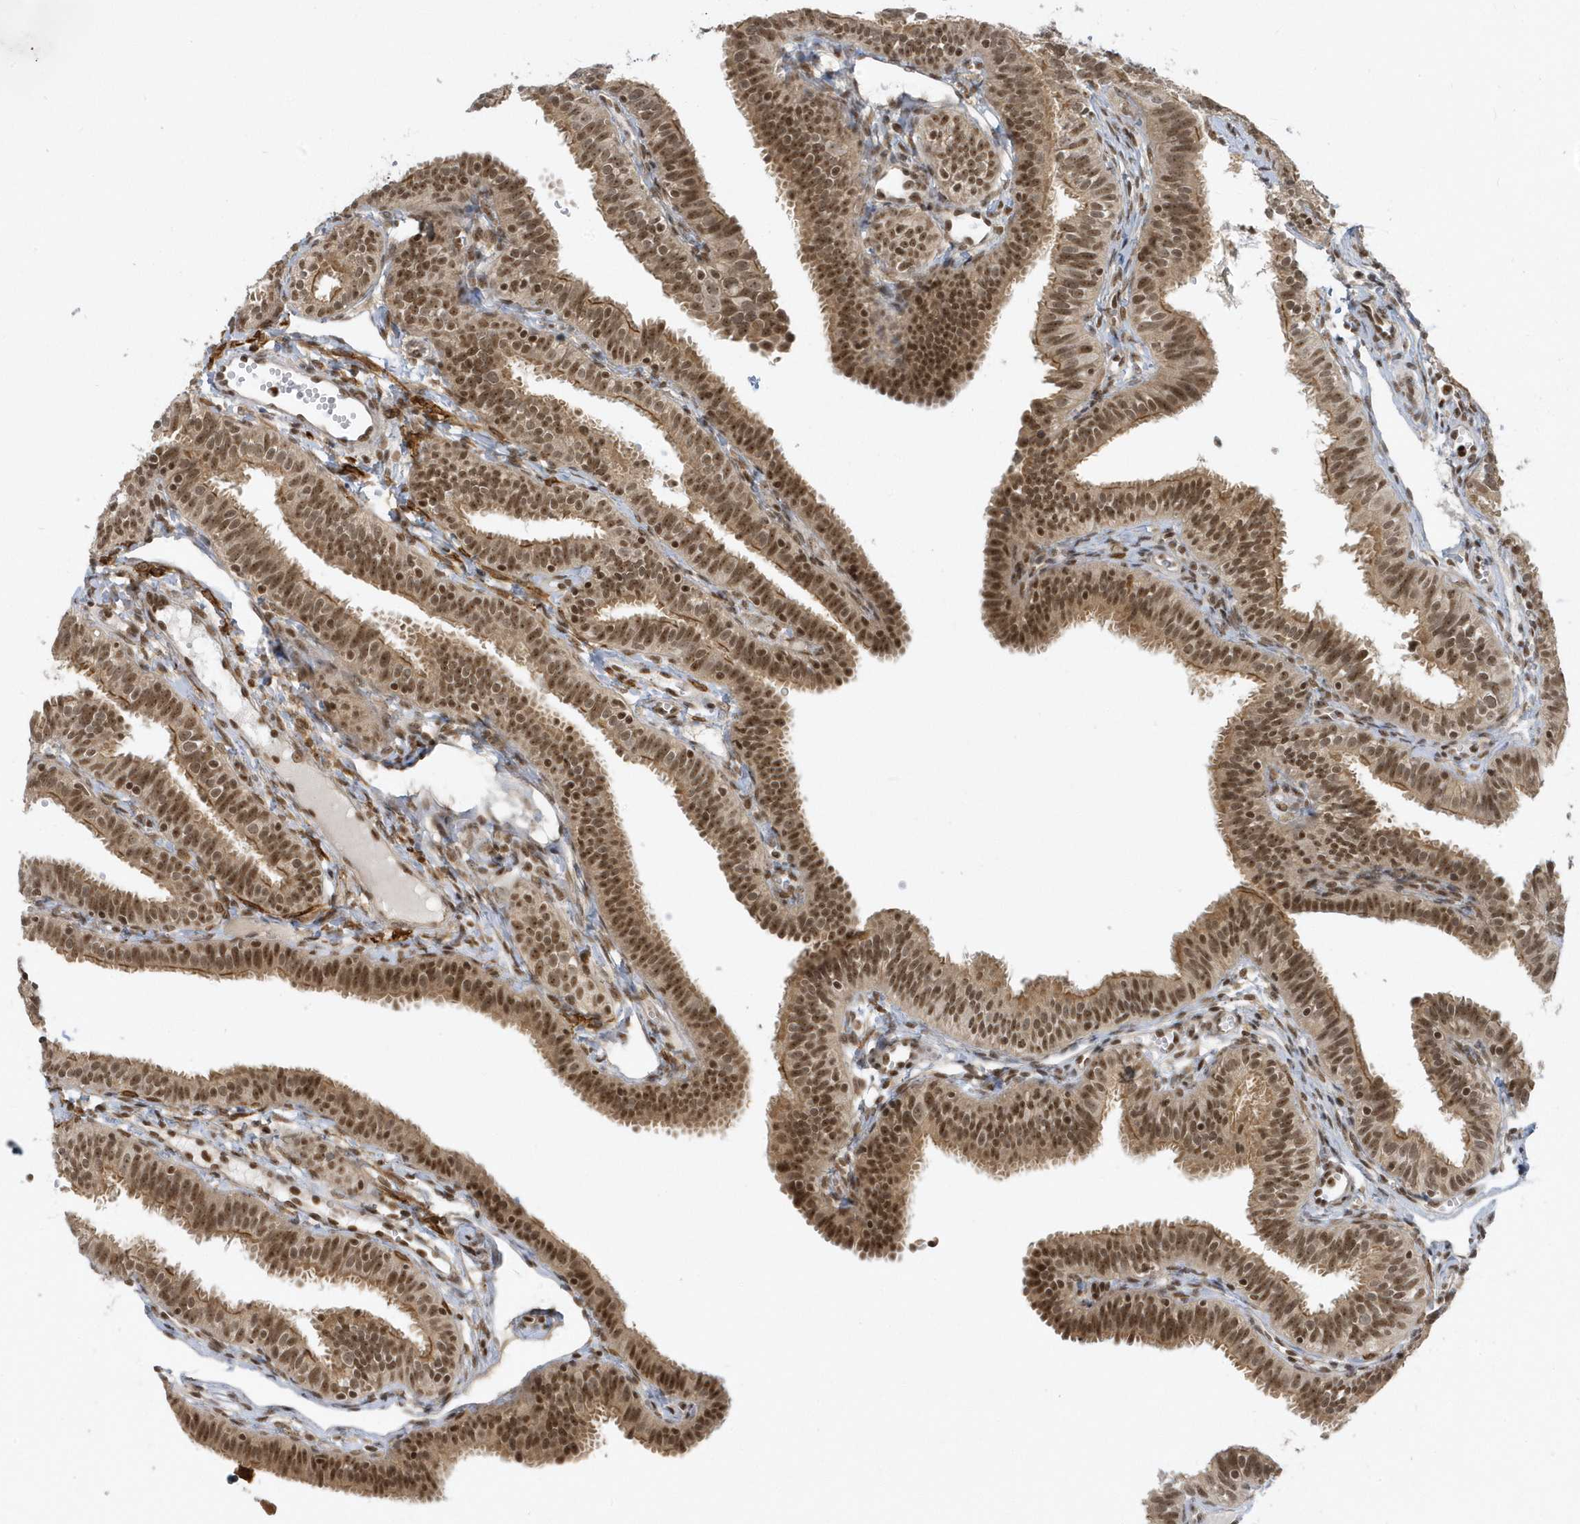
{"staining": {"intensity": "strong", "quantity": ">75%", "location": "cytoplasmic/membranous,nuclear"}, "tissue": "fallopian tube", "cell_type": "Glandular cells", "image_type": "normal", "snomed": [{"axis": "morphology", "description": "Normal tissue, NOS"}, {"axis": "topography", "description": "Fallopian tube"}], "caption": "Fallopian tube stained with IHC demonstrates strong cytoplasmic/membranous,nuclear expression in about >75% of glandular cells.", "gene": "ZNF740", "patient": {"sex": "female", "age": 35}}